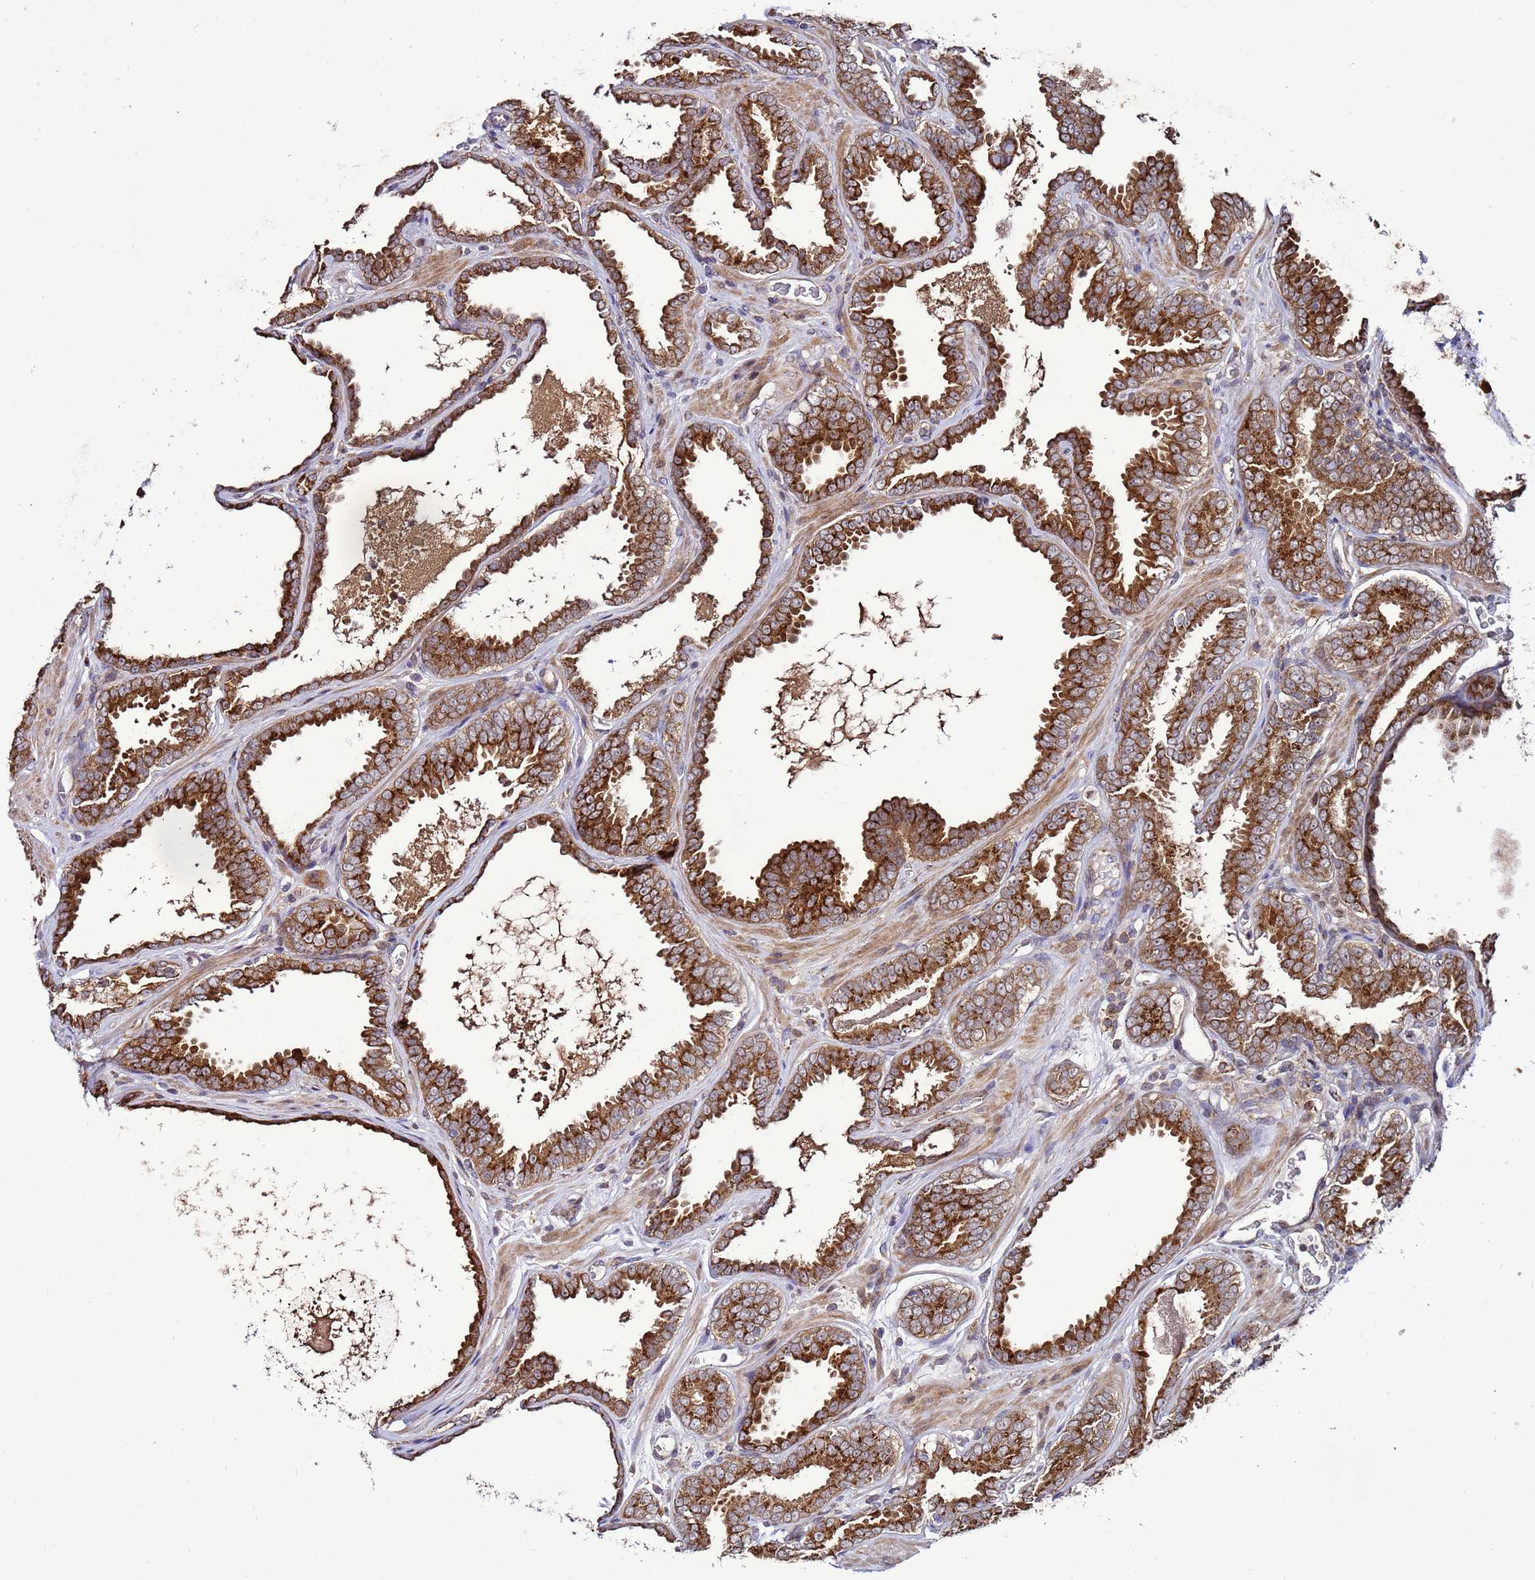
{"staining": {"intensity": "strong", "quantity": ">75%", "location": "cytoplasmic/membranous"}, "tissue": "prostate cancer", "cell_type": "Tumor cells", "image_type": "cancer", "snomed": [{"axis": "morphology", "description": "Adenocarcinoma, High grade"}, {"axis": "topography", "description": "Prostate"}], "caption": "DAB (3,3'-diaminobenzidine) immunohistochemical staining of adenocarcinoma (high-grade) (prostate) reveals strong cytoplasmic/membranous protein positivity in about >75% of tumor cells.", "gene": "TMEM176B", "patient": {"sex": "male", "age": 72}}